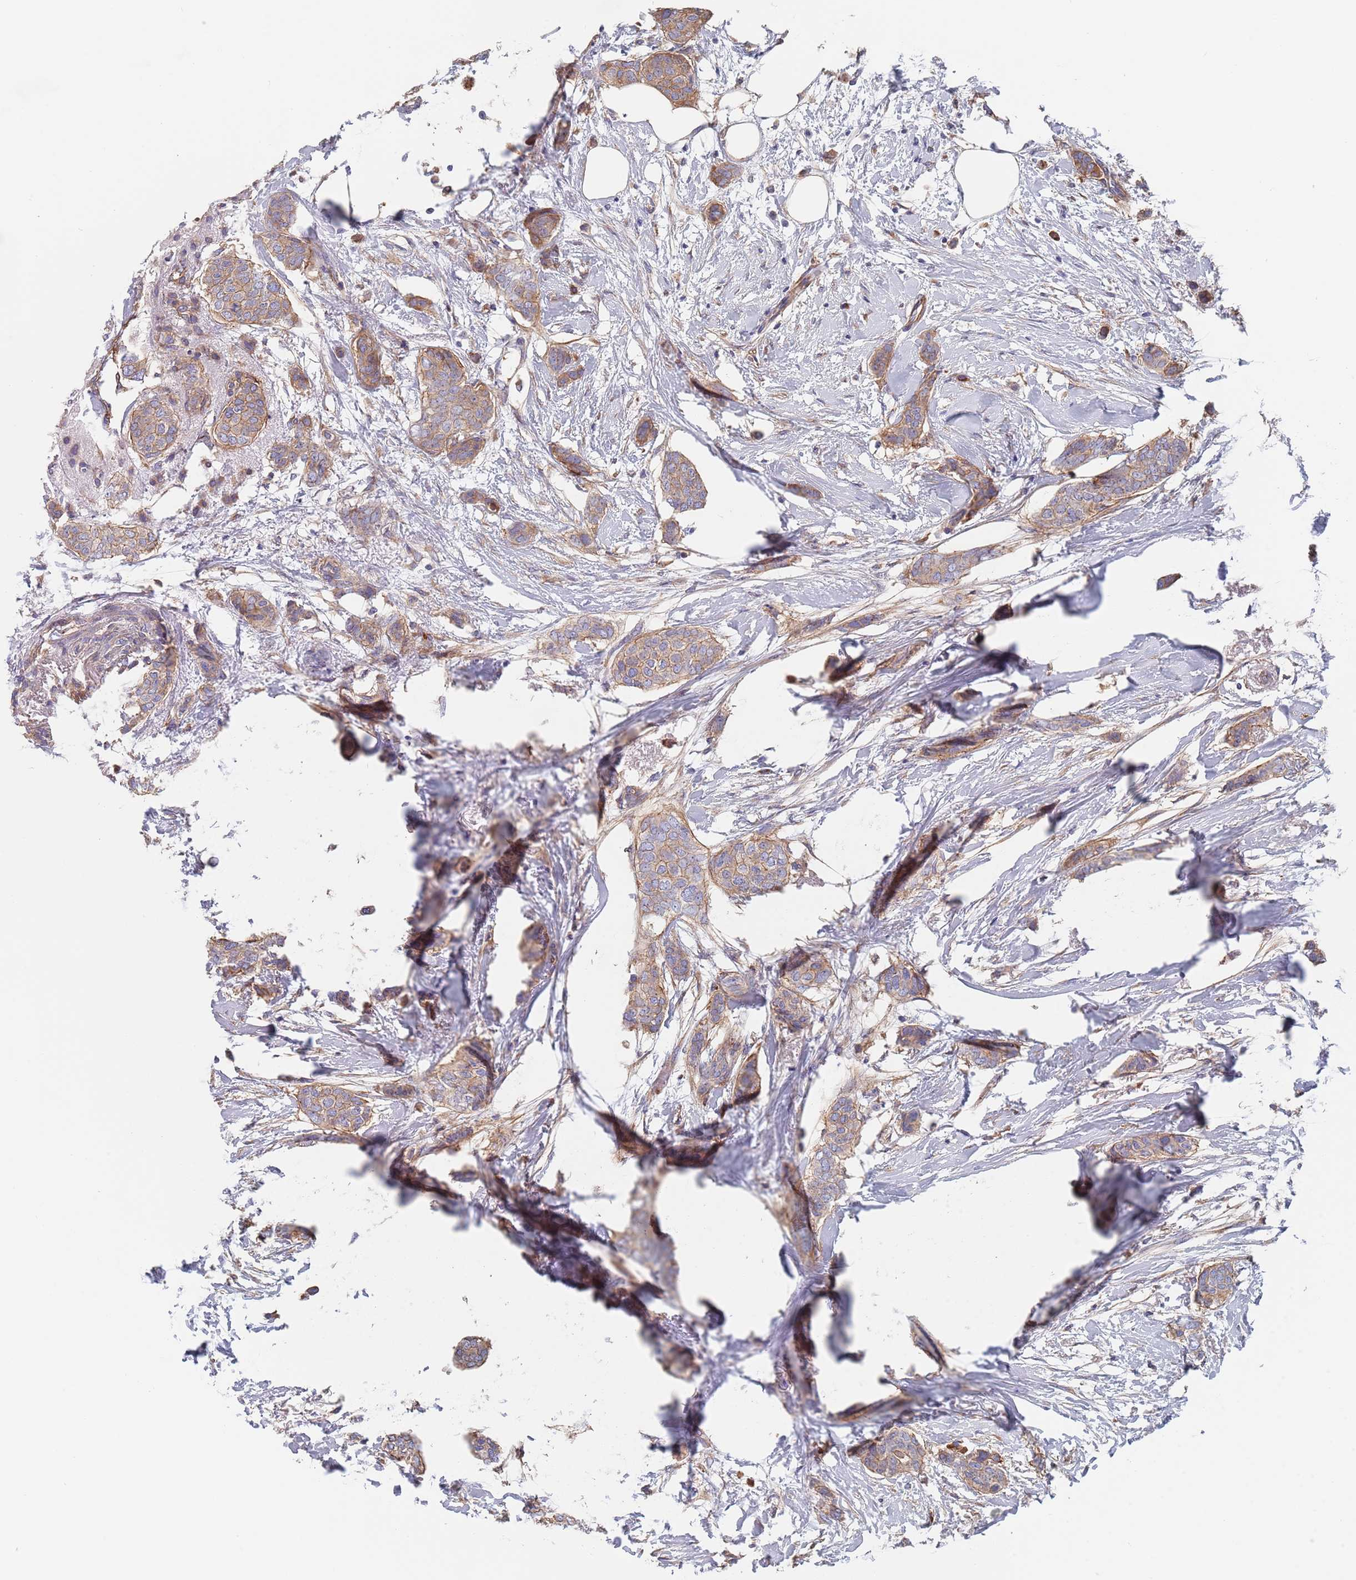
{"staining": {"intensity": "weak", "quantity": ">75%", "location": "cytoplasmic/membranous"}, "tissue": "breast cancer", "cell_type": "Tumor cells", "image_type": "cancer", "snomed": [{"axis": "morphology", "description": "Duct carcinoma"}, {"axis": "topography", "description": "Breast"}], "caption": "DAB (3,3'-diaminobenzidine) immunohistochemical staining of human breast cancer displays weak cytoplasmic/membranous protein staining in approximately >75% of tumor cells.", "gene": "DCUN1D3", "patient": {"sex": "female", "age": 72}}